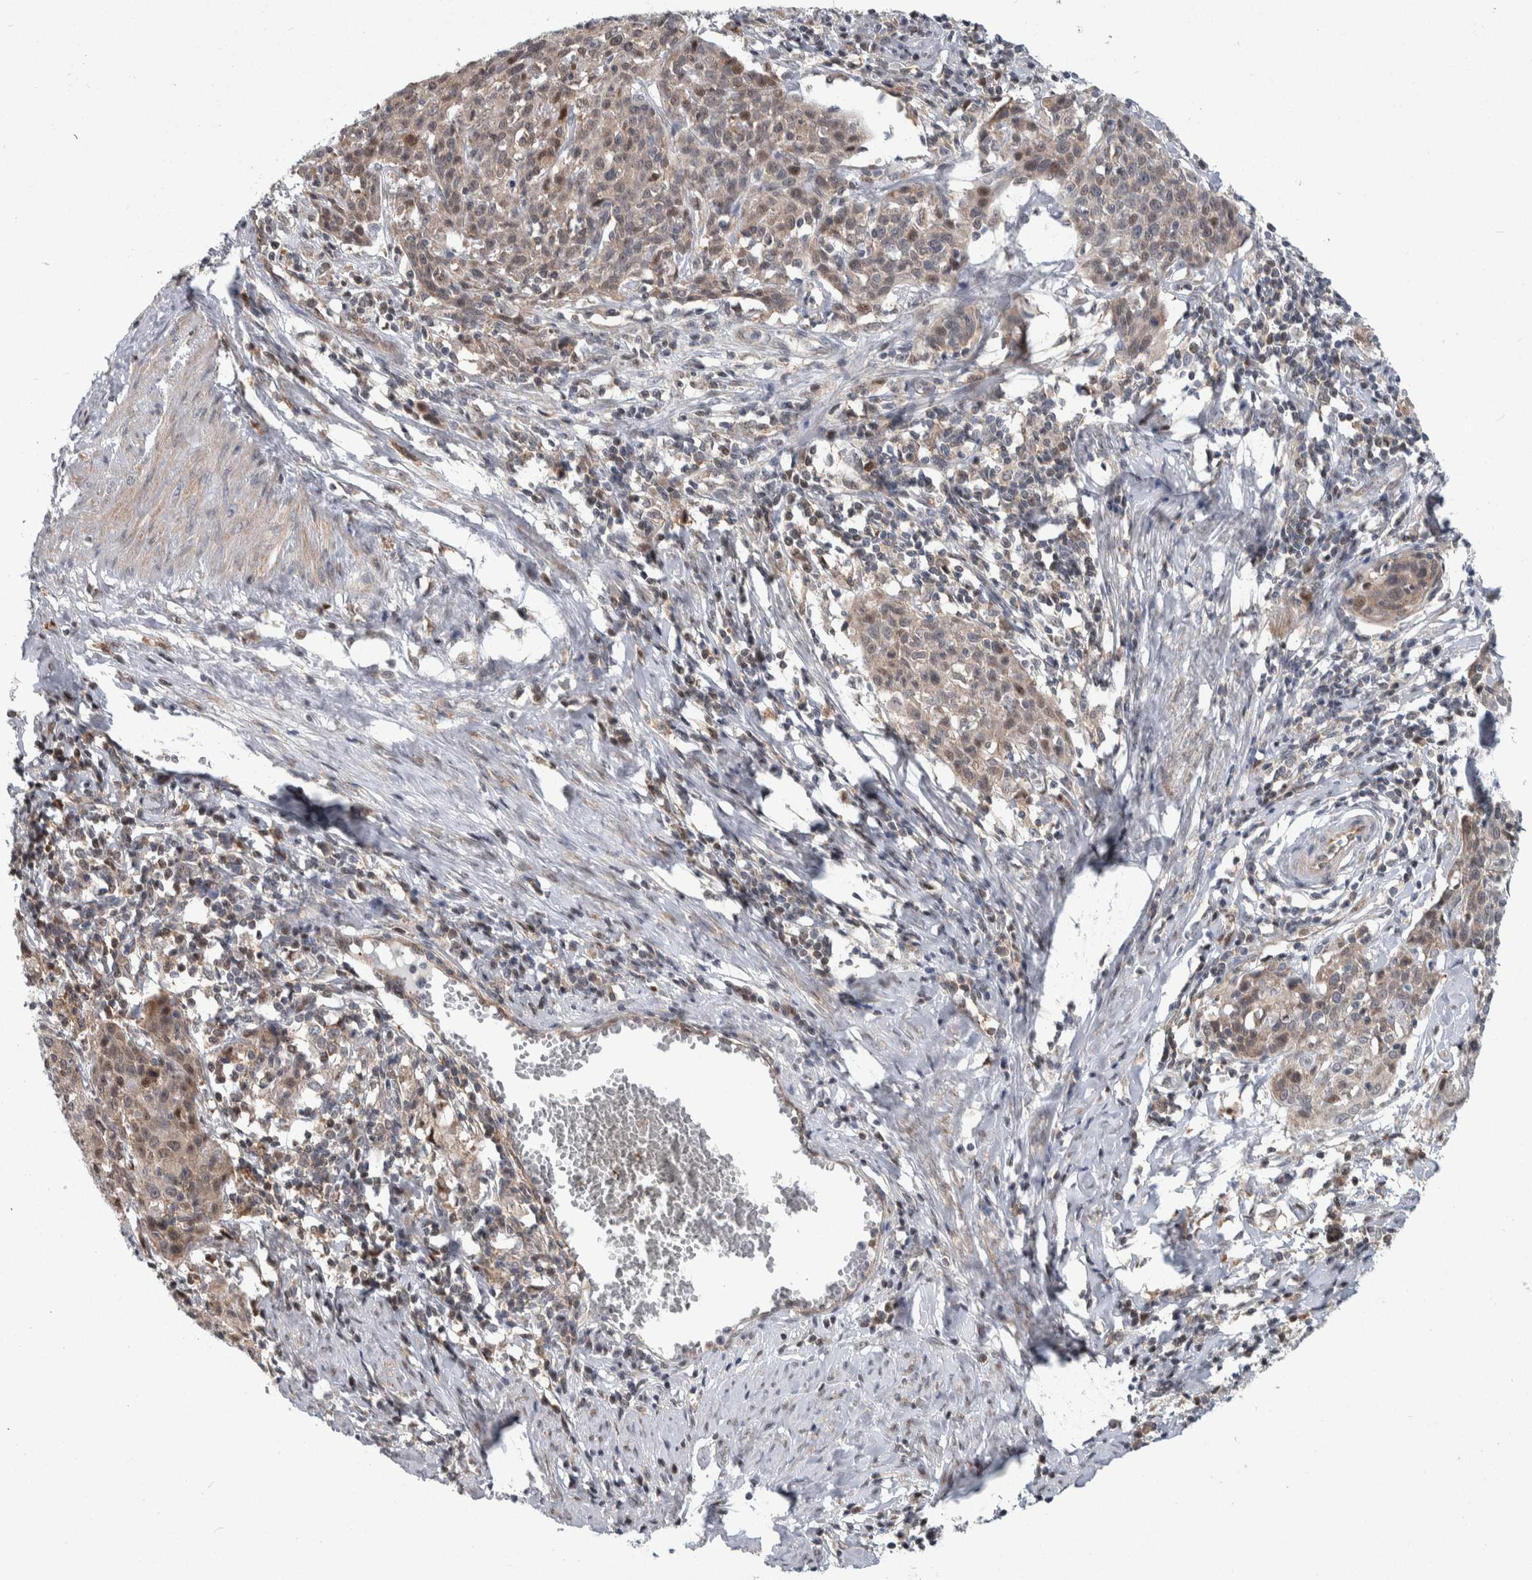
{"staining": {"intensity": "weak", "quantity": "<25%", "location": "cytoplasmic/membranous,nuclear"}, "tissue": "cervical cancer", "cell_type": "Tumor cells", "image_type": "cancer", "snomed": [{"axis": "morphology", "description": "Squamous cell carcinoma, NOS"}, {"axis": "topography", "description": "Cervix"}], "caption": "DAB (3,3'-diaminobenzidine) immunohistochemical staining of cervical cancer (squamous cell carcinoma) exhibits no significant staining in tumor cells. (DAB (3,3'-diaminobenzidine) IHC with hematoxylin counter stain).", "gene": "PTPA", "patient": {"sex": "female", "age": 38}}